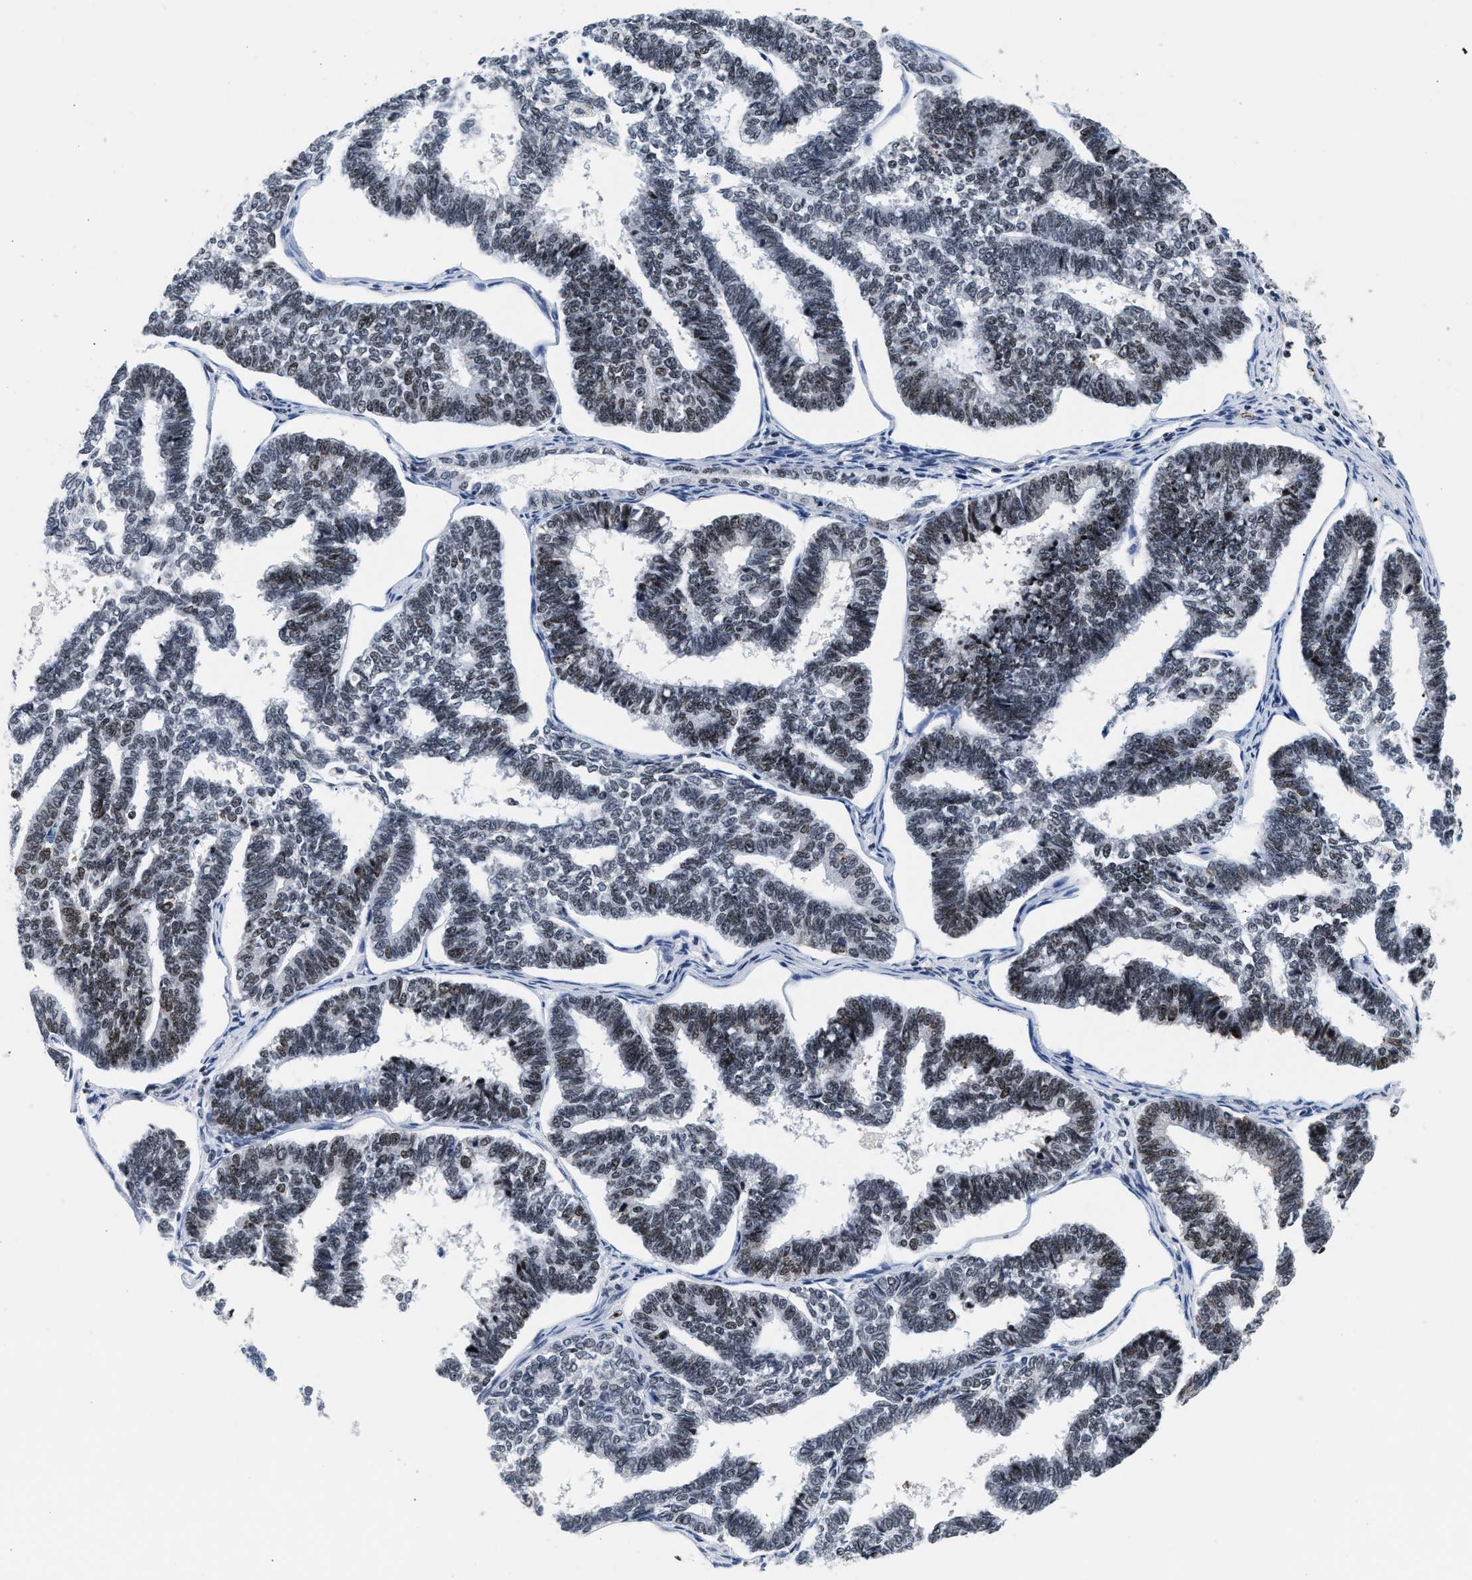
{"staining": {"intensity": "moderate", "quantity": "<25%", "location": "nuclear"}, "tissue": "endometrial cancer", "cell_type": "Tumor cells", "image_type": "cancer", "snomed": [{"axis": "morphology", "description": "Adenocarcinoma, NOS"}, {"axis": "topography", "description": "Endometrium"}], "caption": "Endometrial adenocarcinoma stained with a protein marker shows moderate staining in tumor cells.", "gene": "RAD21", "patient": {"sex": "female", "age": 70}}